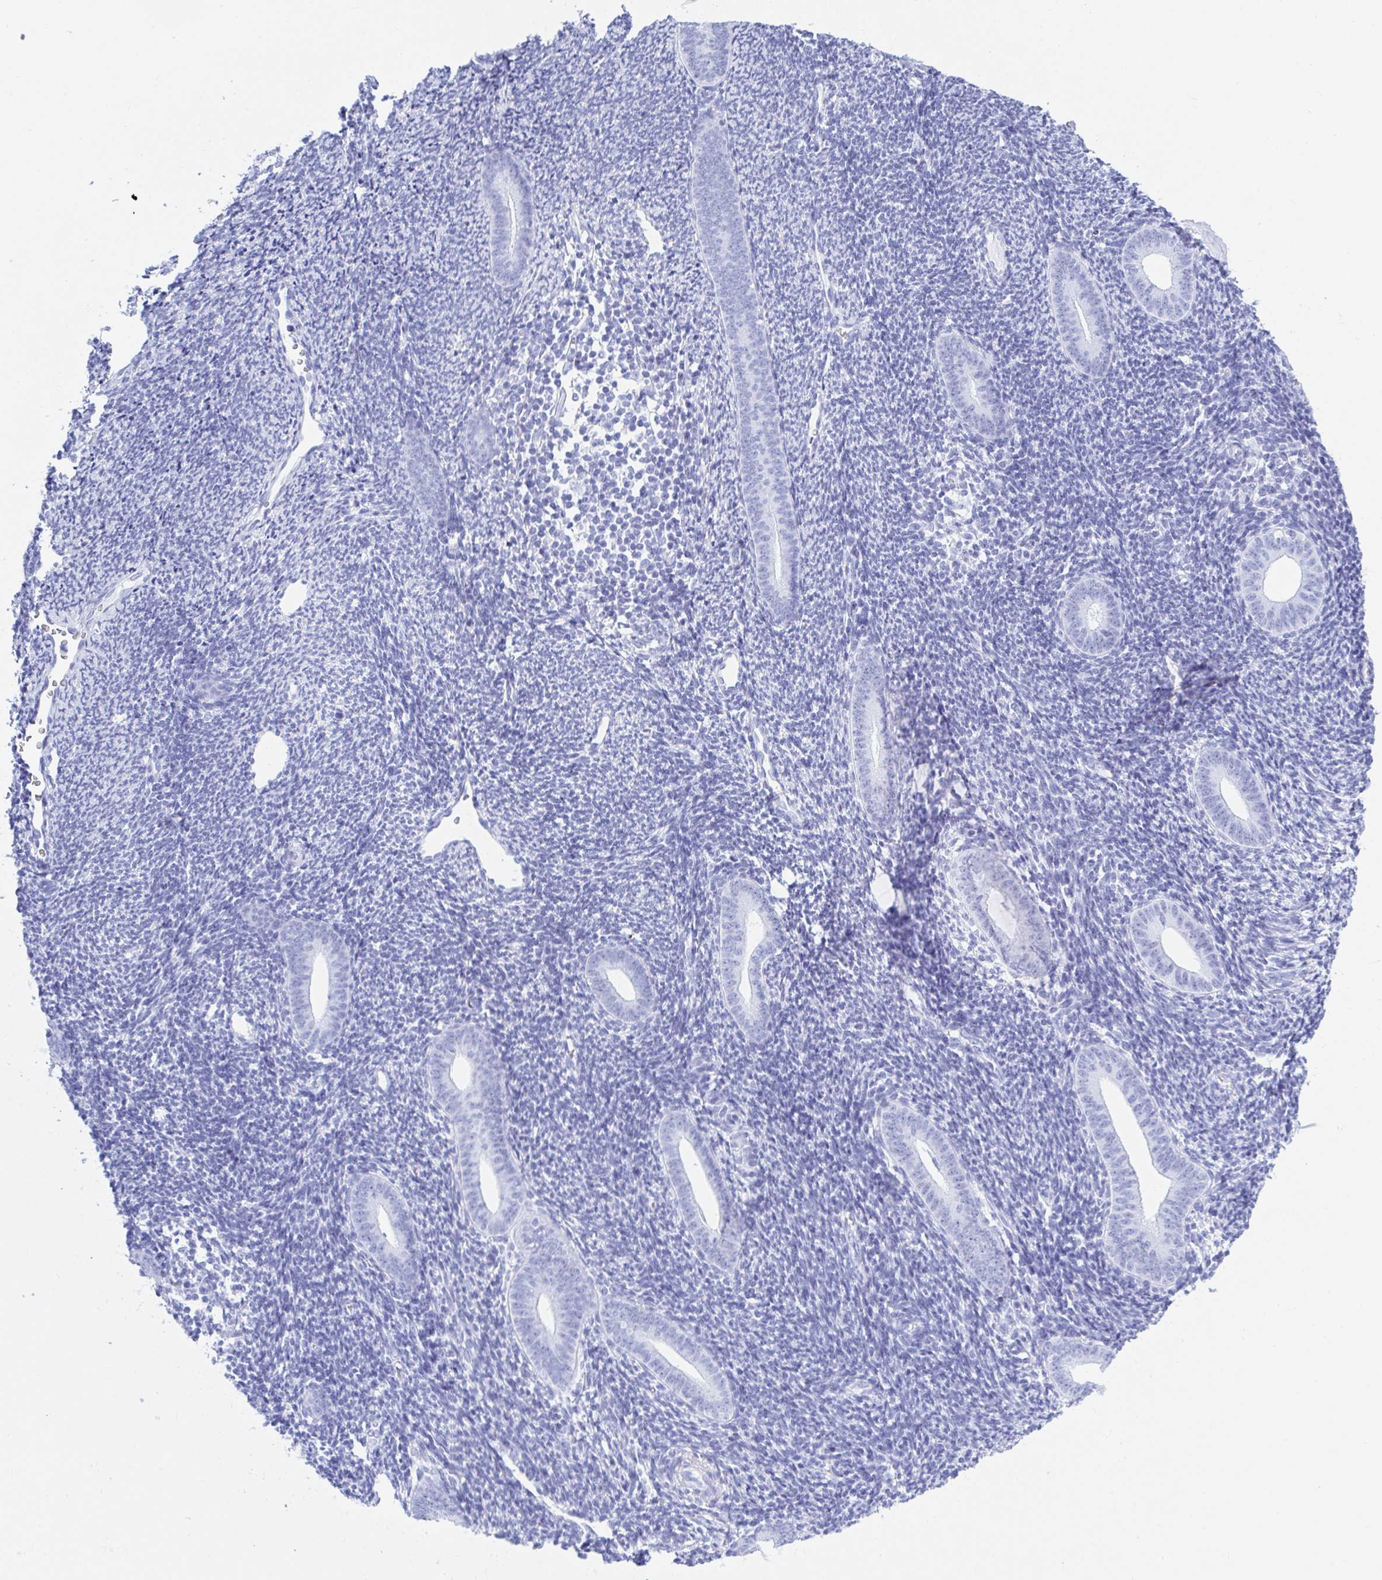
{"staining": {"intensity": "negative", "quantity": "none", "location": "none"}, "tissue": "endometrium", "cell_type": "Cells in endometrial stroma", "image_type": "normal", "snomed": [{"axis": "morphology", "description": "Normal tissue, NOS"}, {"axis": "topography", "description": "Endometrium"}], "caption": "A high-resolution micrograph shows immunohistochemistry staining of normal endometrium, which demonstrates no significant positivity in cells in endometrial stroma.", "gene": "FRMD3", "patient": {"sex": "female", "age": 39}}